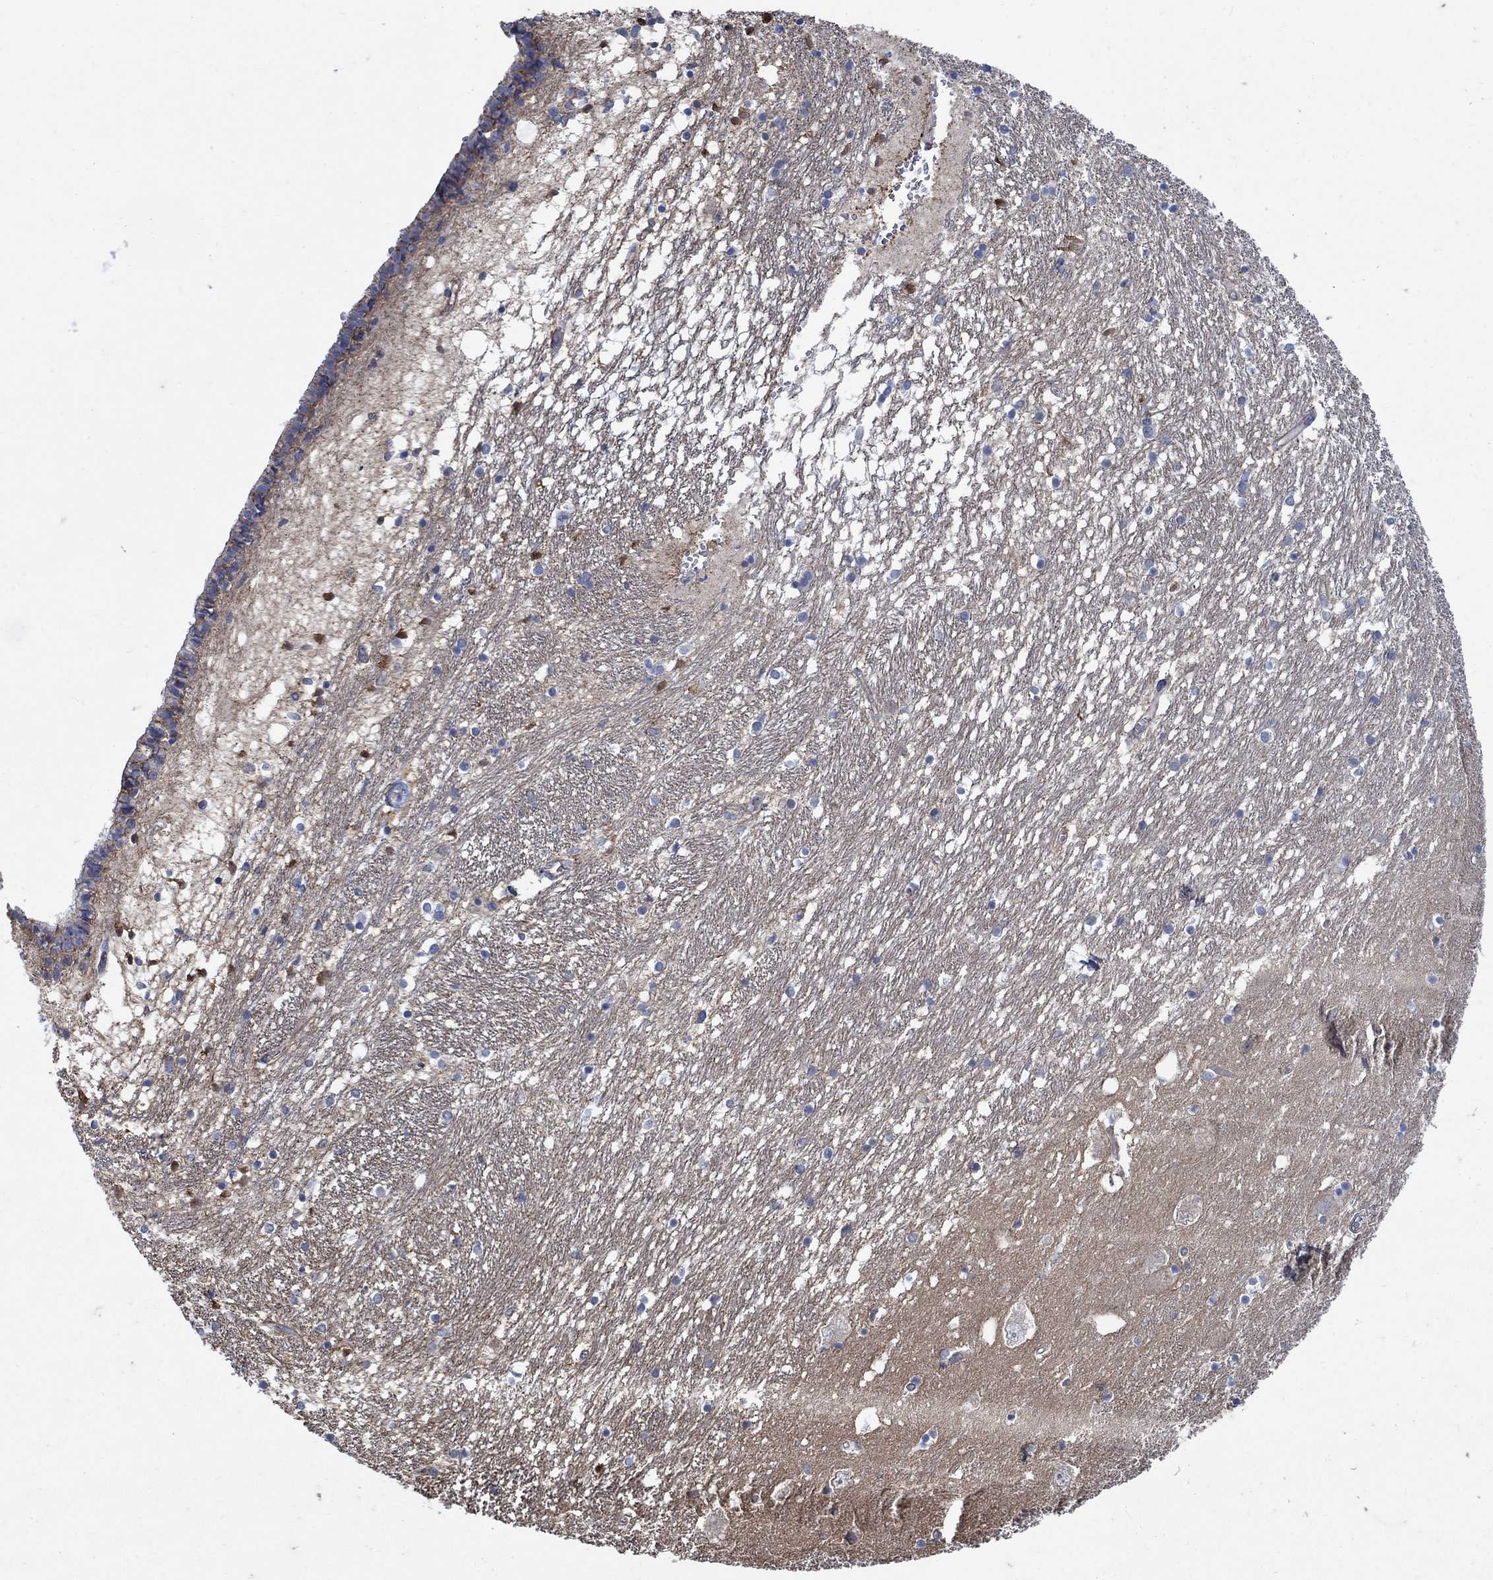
{"staining": {"intensity": "strong", "quantity": "<25%", "location": "cytoplasmic/membranous"}, "tissue": "caudate", "cell_type": "Glial cells", "image_type": "normal", "snomed": [{"axis": "morphology", "description": "Normal tissue, NOS"}, {"axis": "topography", "description": "Lateral ventricle wall"}], "caption": "This is a photomicrograph of immunohistochemistry staining of normal caudate, which shows strong staining in the cytoplasmic/membranous of glial cells.", "gene": "TMEM198", "patient": {"sex": "female", "age": 71}}